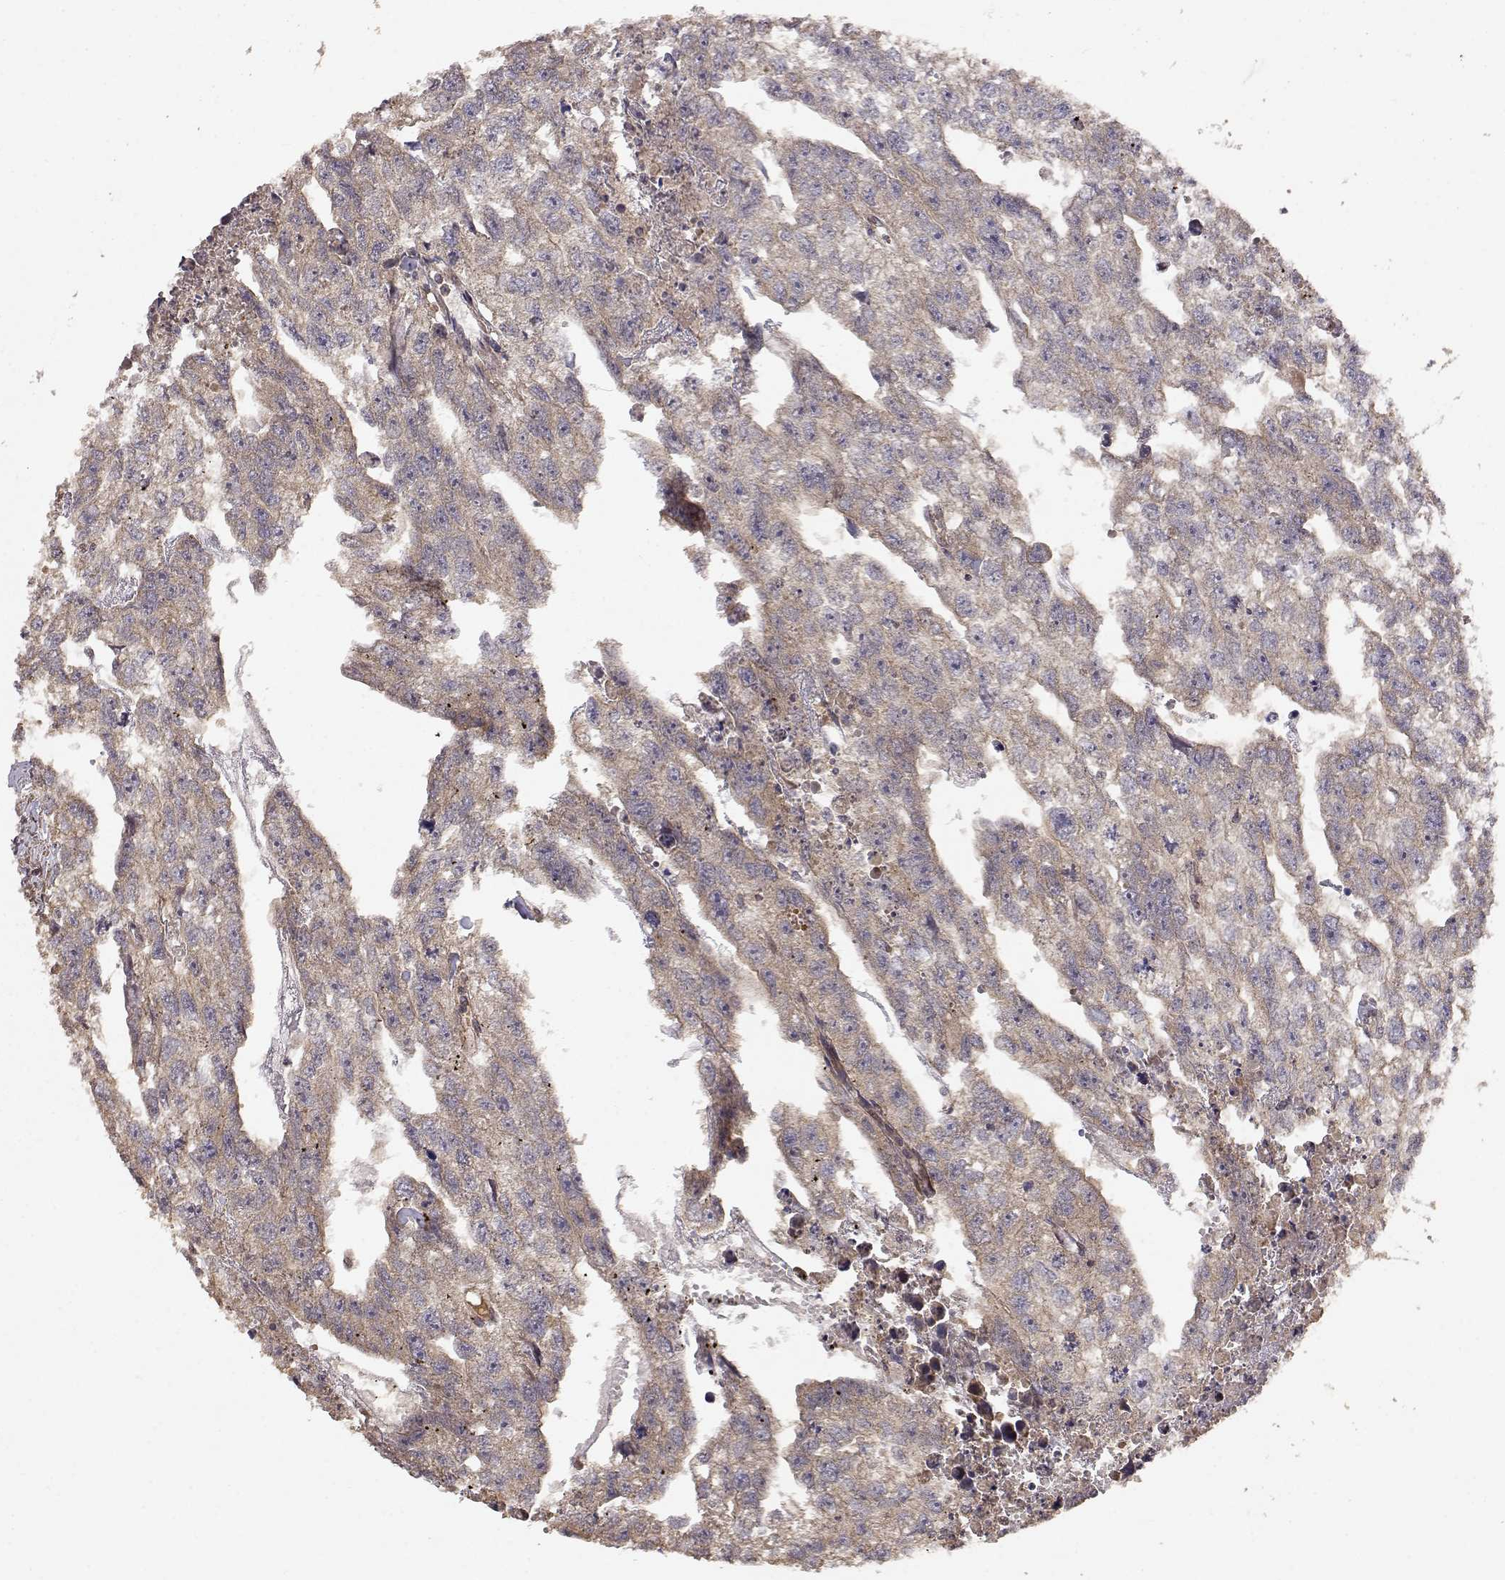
{"staining": {"intensity": "weak", "quantity": ">75%", "location": "cytoplasmic/membranous"}, "tissue": "testis cancer", "cell_type": "Tumor cells", "image_type": "cancer", "snomed": [{"axis": "morphology", "description": "Carcinoma, Embryonal, NOS"}, {"axis": "morphology", "description": "Teratoma, malignant, NOS"}, {"axis": "topography", "description": "Testis"}], "caption": "A histopathology image of human testis cancer (malignant teratoma) stained for a protein demonstrates weak cytoplasmic/membranous brown staining in tumor cells. (DAB (3,3'-diaminobenzidine) = brown stain, brightfield microscopy at high magnification).", "gene": "PICK1", "patient": {"sex": "male", "age": 44}}